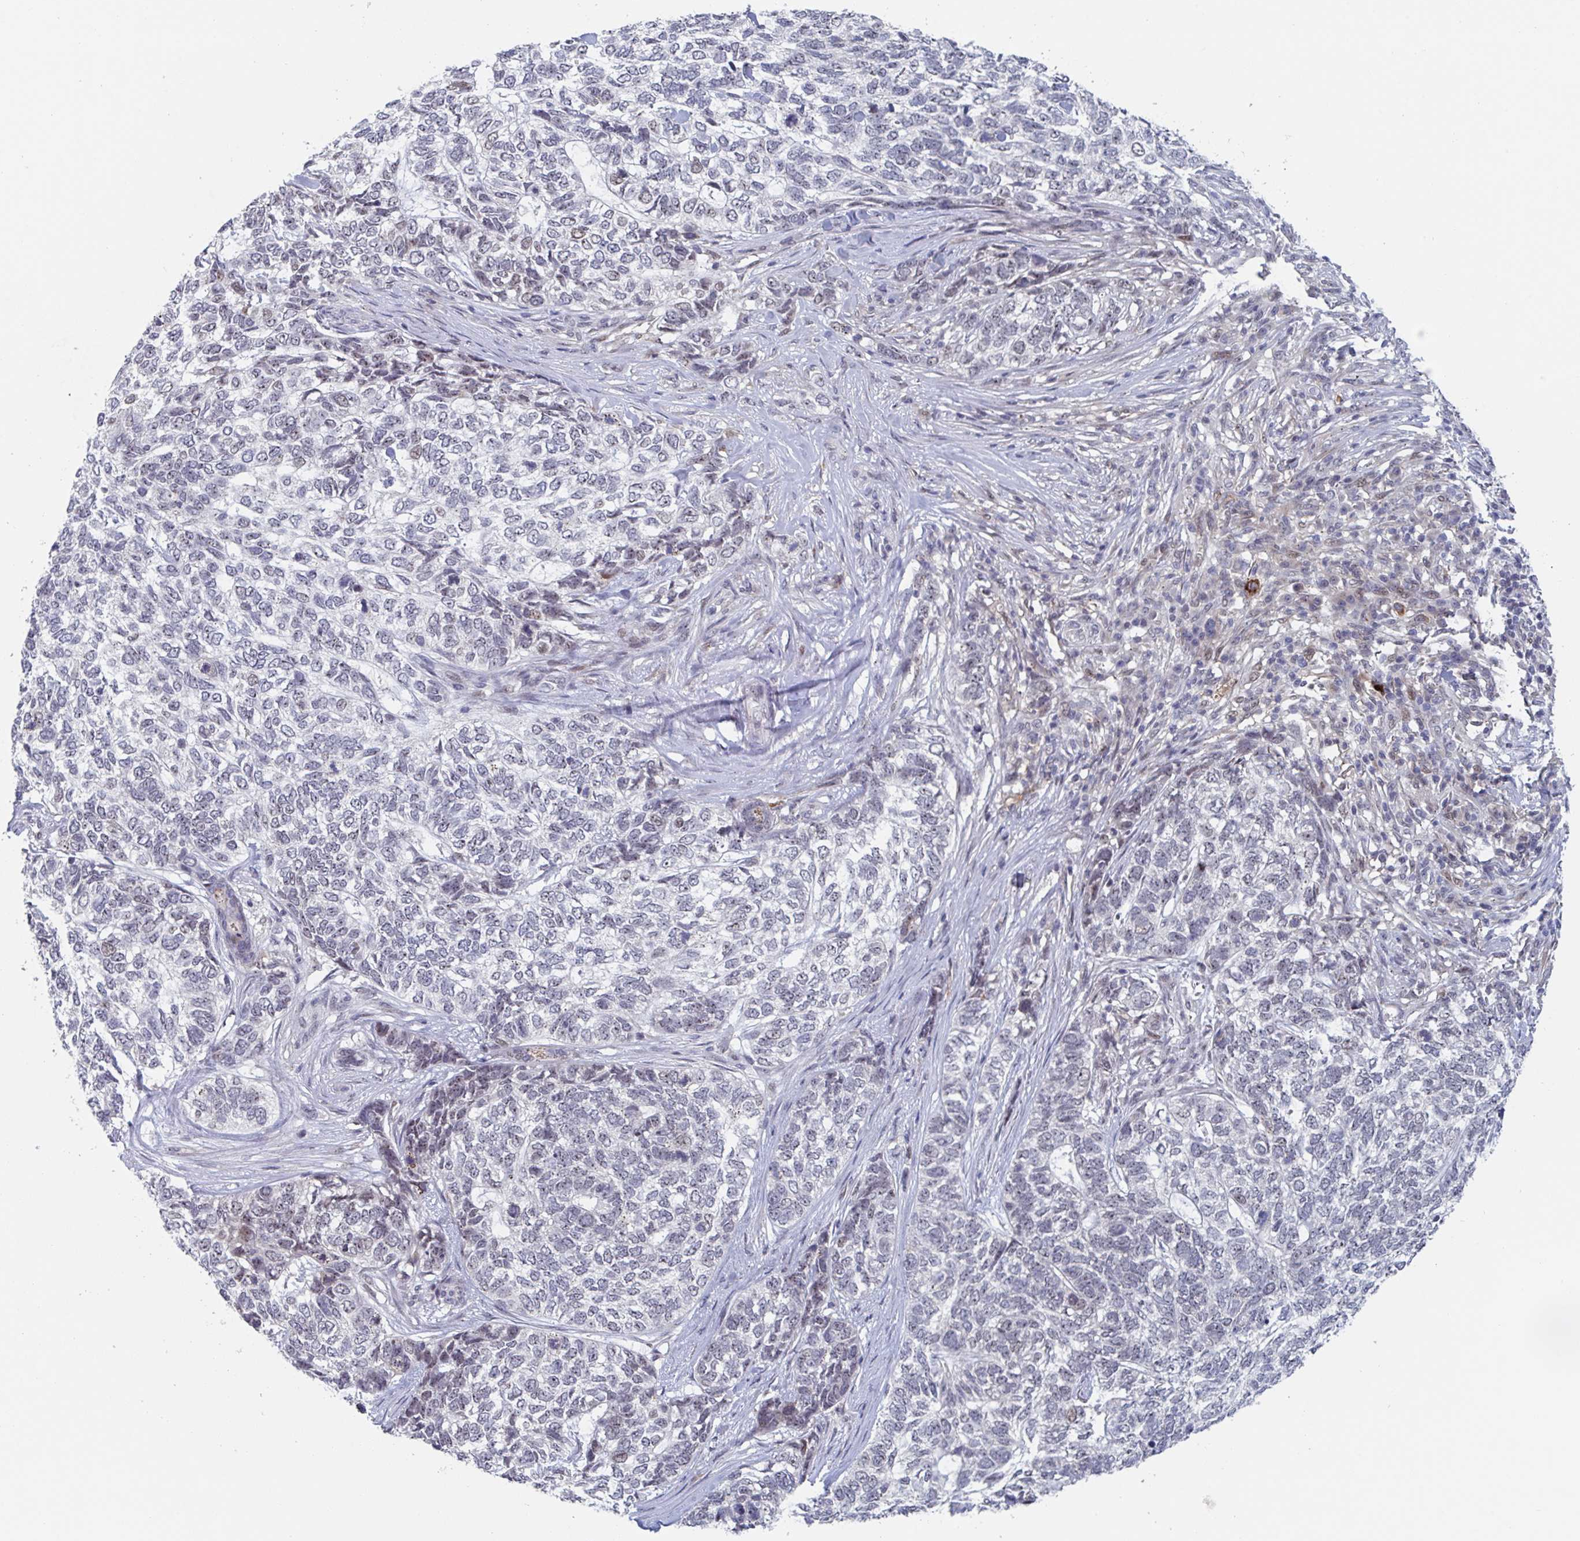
{"staining": {"intensity": "moderate", "quantity": "<25%", "location": "nuclear"}, "tissue": "skin cancer", "cell_type": "Tumor cells", "image_type": "cancer", "snomed": [{"axis": "morphology", "description": "Basal cell carcinoma"}, {"axis": "topography", "description": "Skin"}], "caption": "Immunohistochemistry of basal cell carcinoma (skin) demonstrates low levels of moderate nuclear staining in approximately <25% of tumor cells. Ihc stains the protein of interest in brown and the nuclei are stained blue.", "gene": "RNF212", "patient": {"sex": "female", "age": 65}}